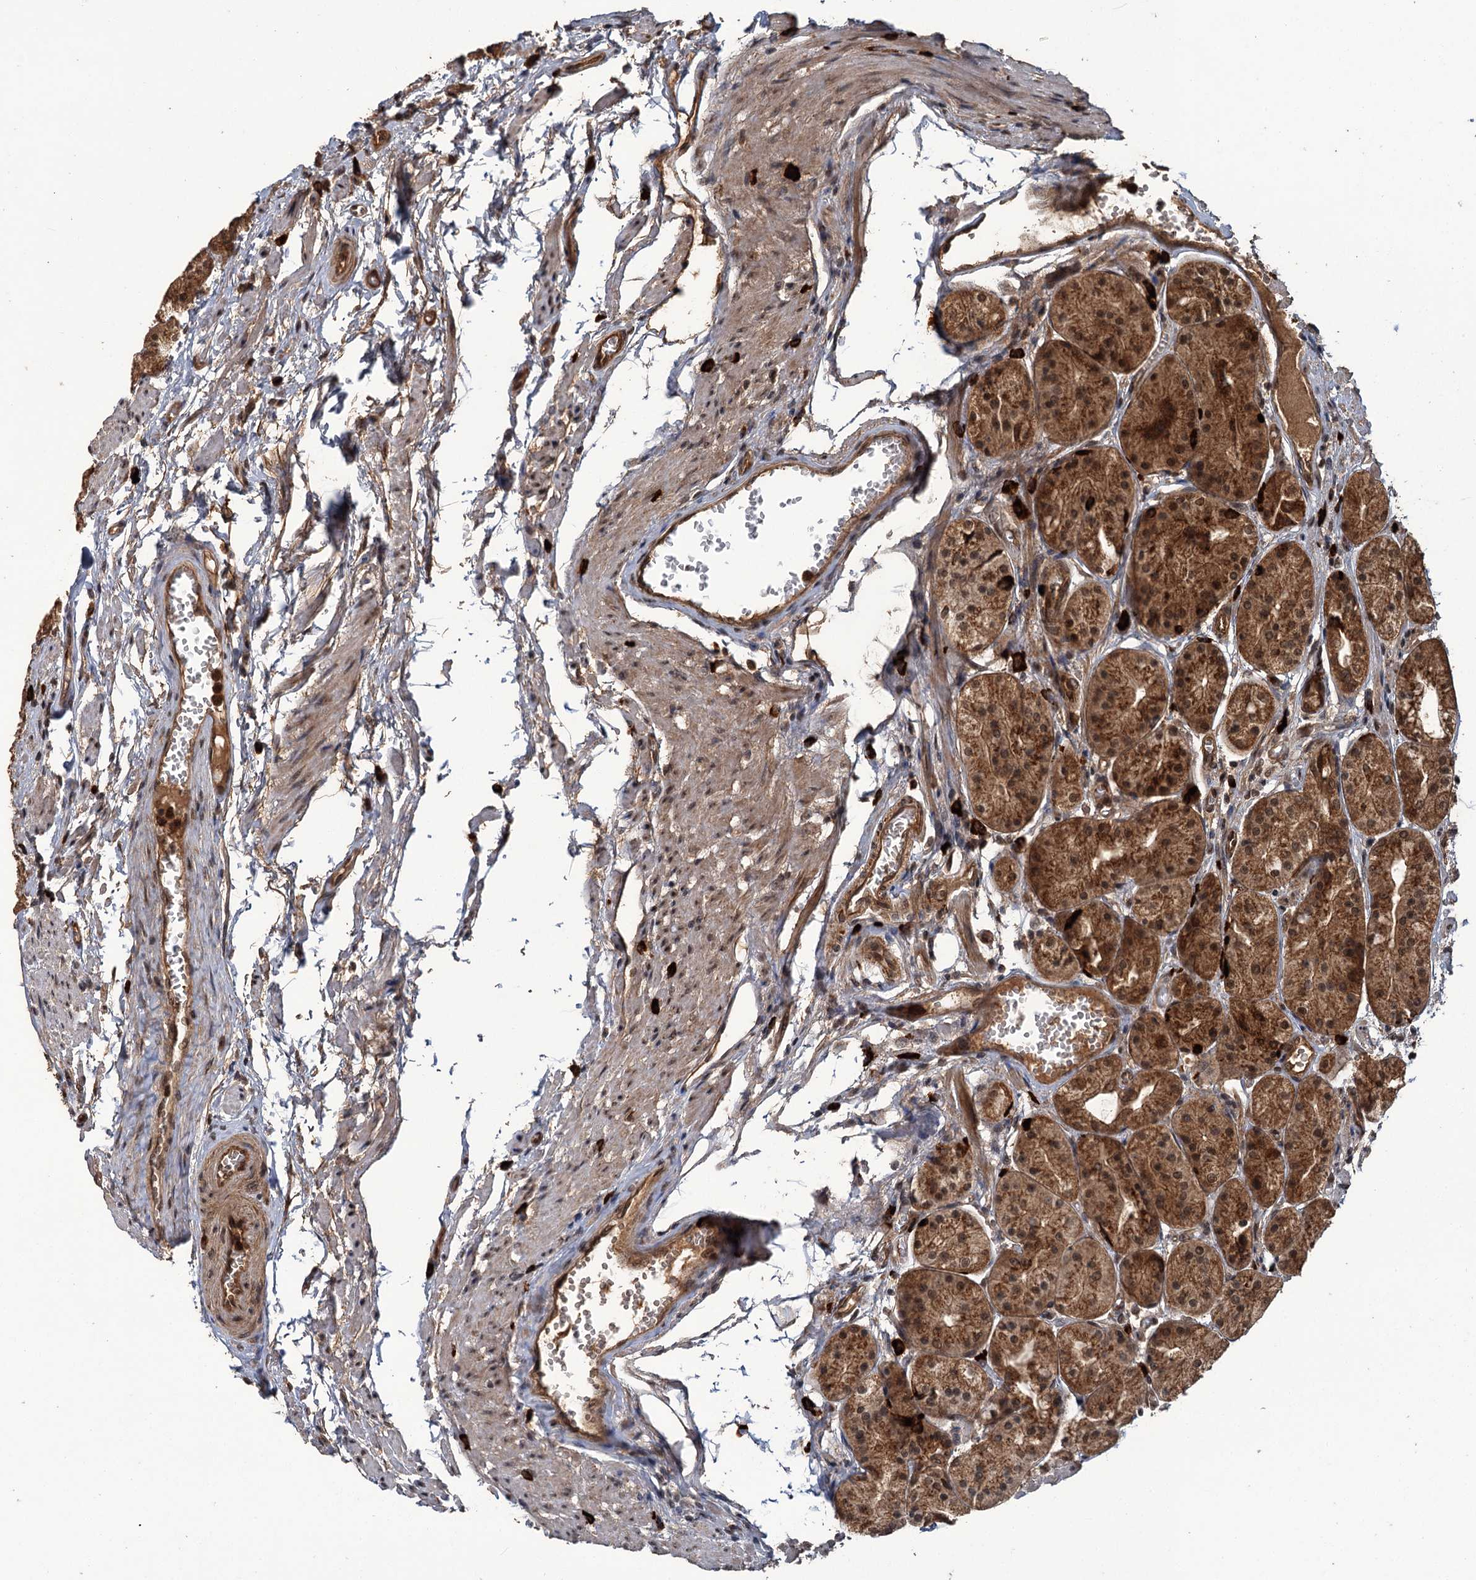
{"staining": {"intensity": "strong", "quantity": ">75%", "location": "cytoplasmic/membranous,nuclear"}, "tissue": "stomach", "cell_type": "Glandular cells", "image_type": "normal", "snomed": [{"axis": "morphology", "description": "Normal tissue, NOS"}, {"axis": "topography", "description": "Stomach, upper"}], "caption": "Glandular cells reveal high levels of strong cytoplasmic/membranous,nuclear staining in approximately >75% of cells in benign stomach. (brown staining indicates protein expression, while blue staining denotes nuclei).", "gene": "KANSL2", "patient": {"sex": "male", "age": 72}}